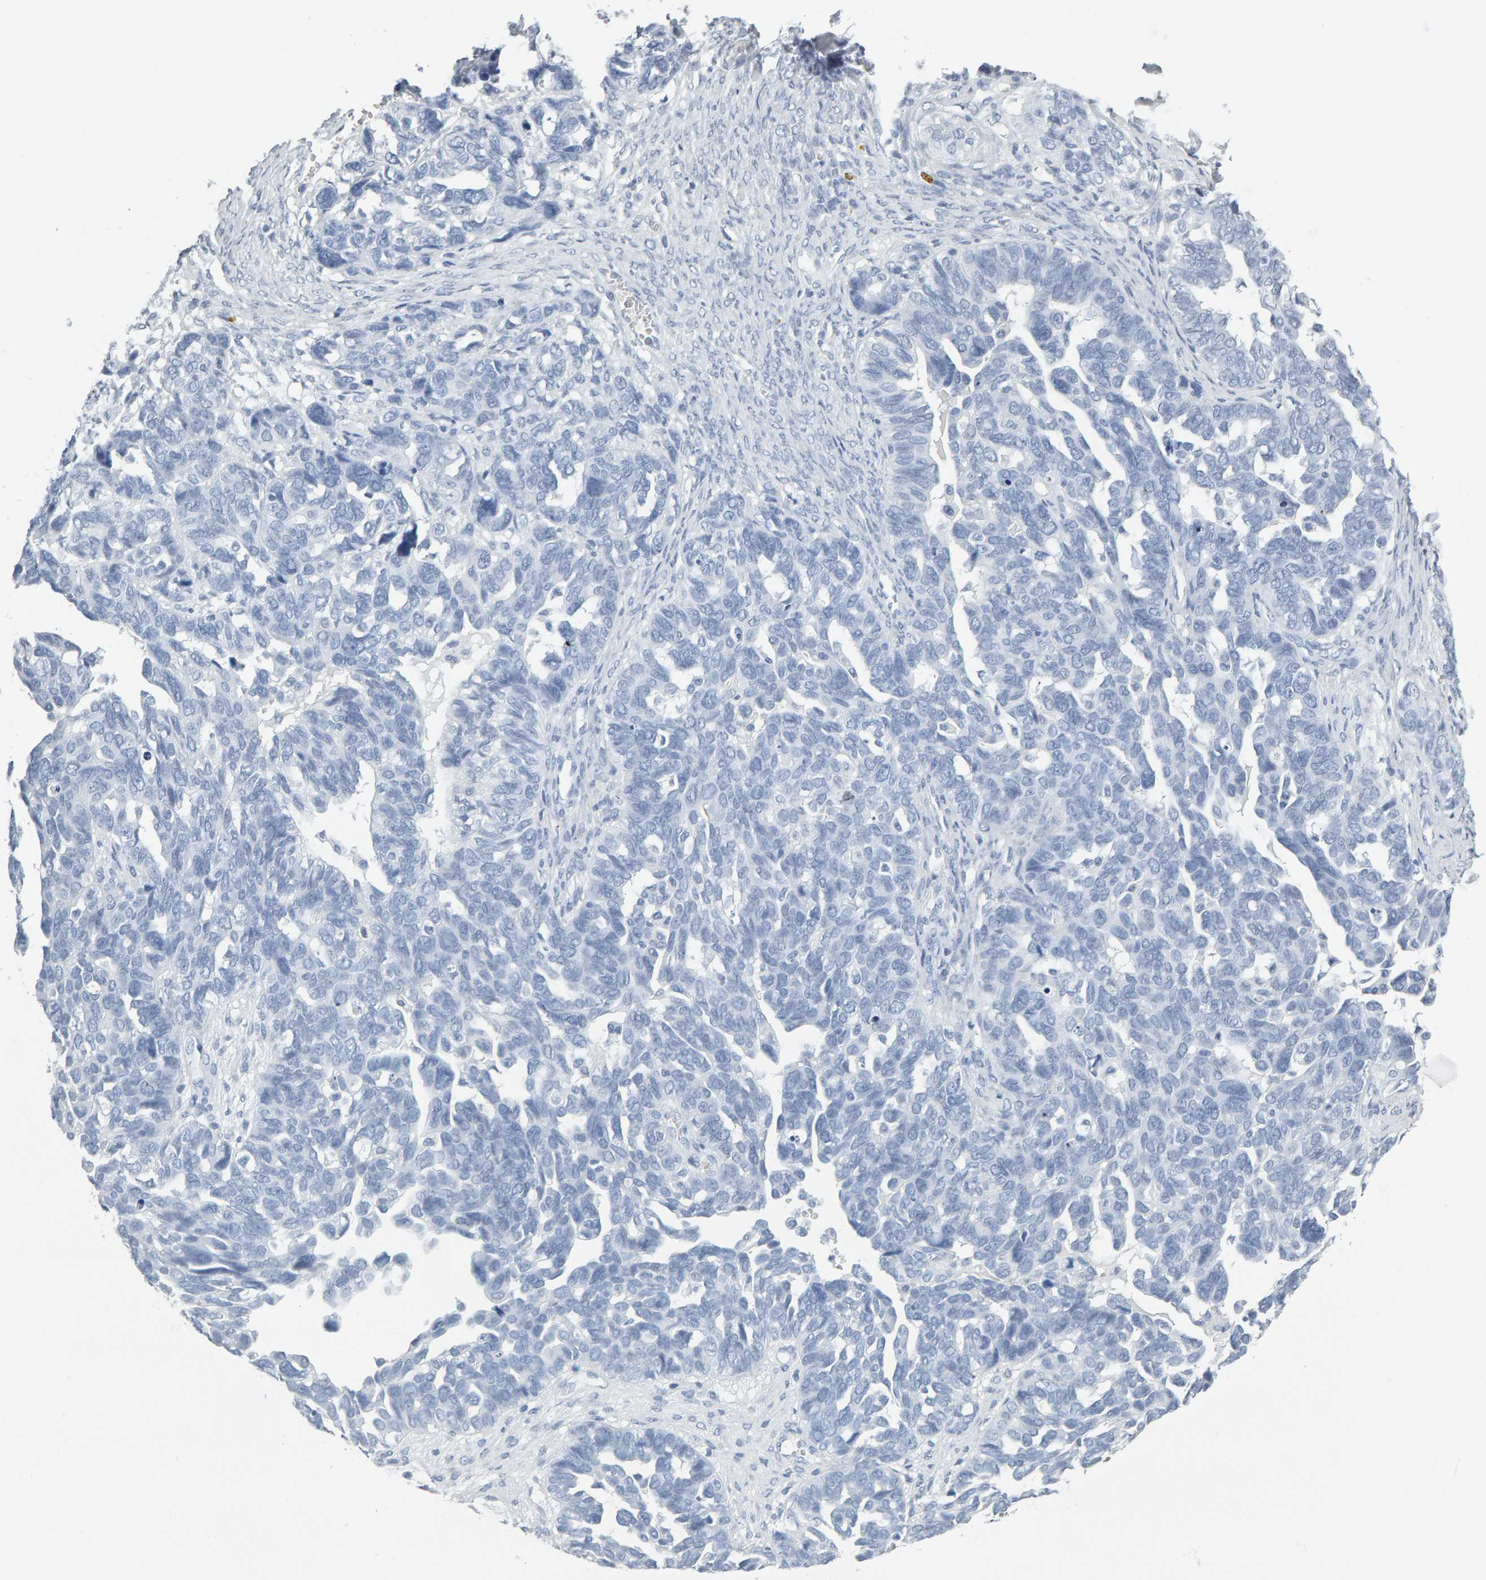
{"staining": {"intensity": "negative", "quantity": "none", "location": "none"}, "tissue": "ovarian cancer", "cell_type": "Tumor cells", "image_type": "cancer", "snomed": [{"axis": "morphology", "description": "Cystadenocarcinoma, serous, NOS"}, {"axis": "topography", "description": "Ovary"}], "caption": "Immunohistochemical staining of ovarian cancer exhibits no significant staining in tumor cells.", "gene": "SPACA3", "patient": {"sex": "female", "age": 79}}